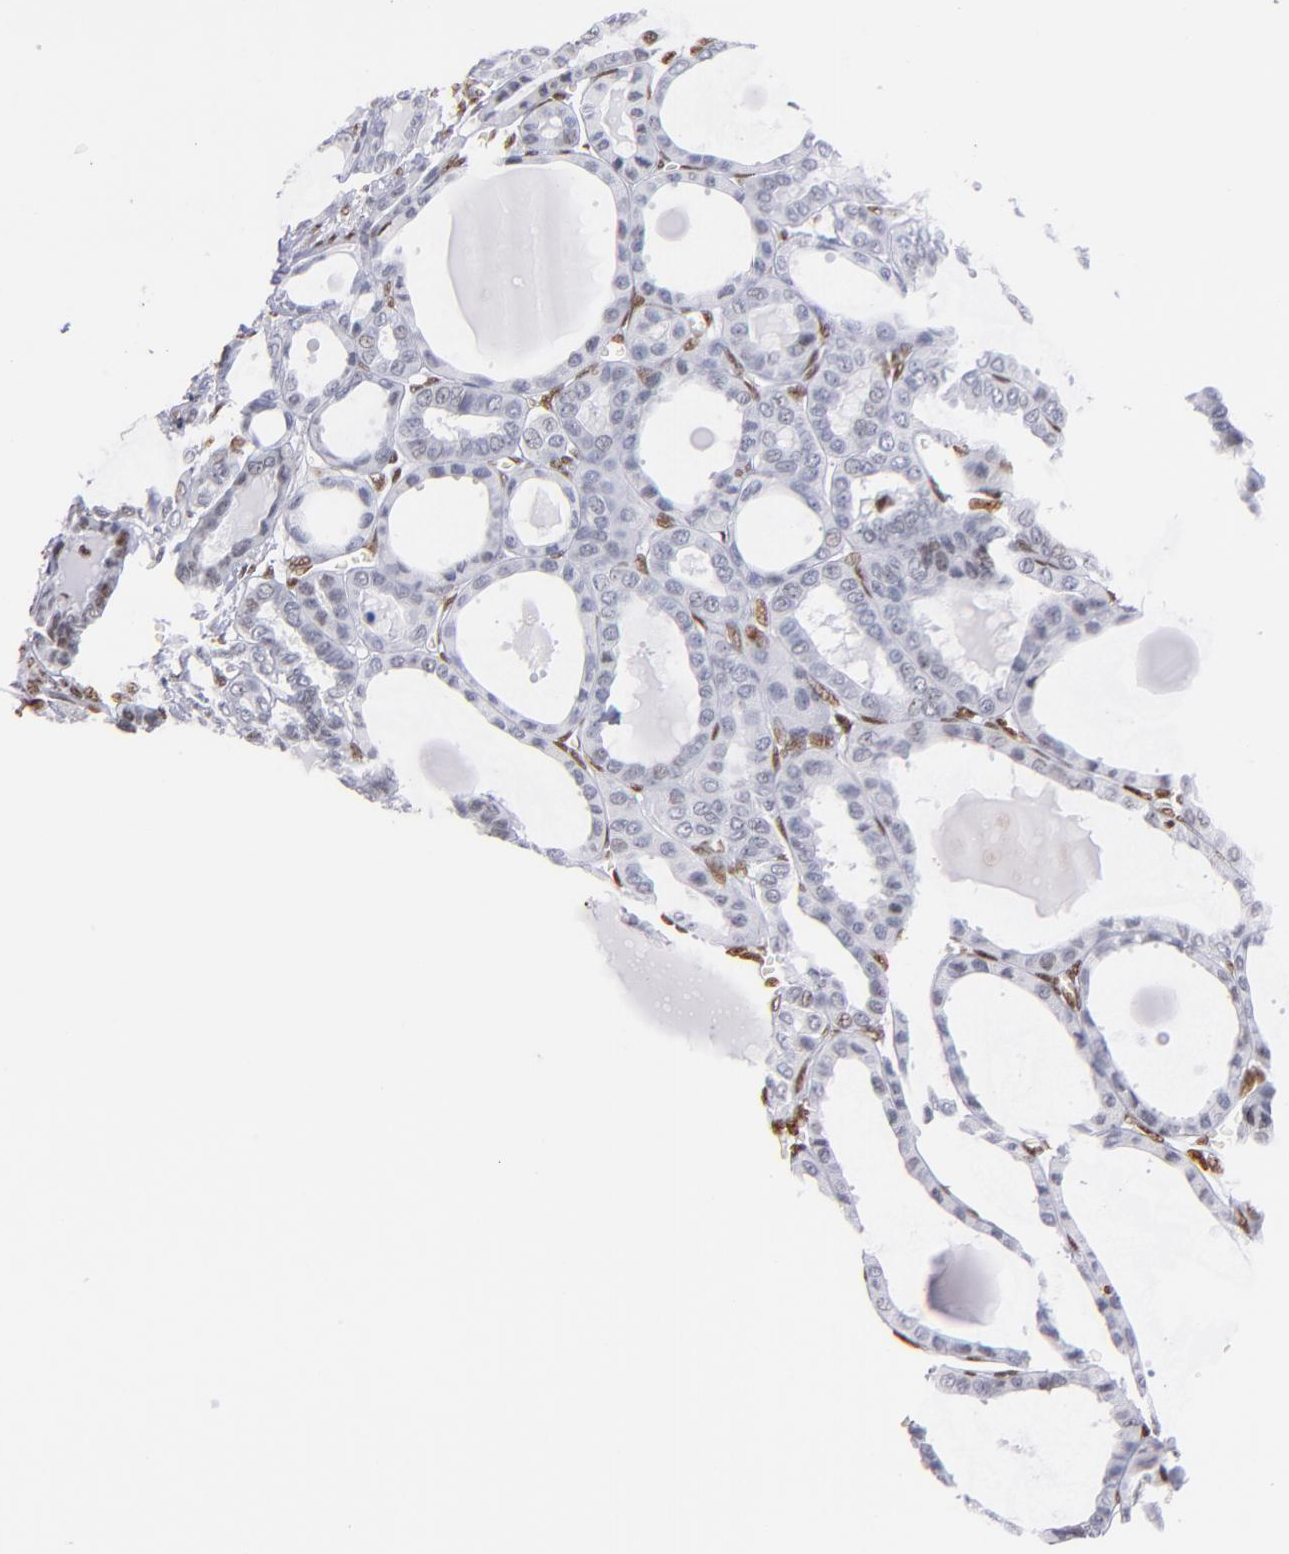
{"staining": {"intensity": "negative", "quantity": "none", "location": "none"}, "tissue": "thyroid cancer", "cell_type": "Tumor cells", "image_type": "cancer", "snomed": [{"axis": "morphology", "description": "Carcinoma, NOS"}, {"axis": "topography", "description": "Thyroid gland"}], "caption": "A photomicrograph of thyroid cancer stained for a protein shows no brown staining in tumor cells. The staining is performed using DAB (3,3'-diaminobenzidine) brown chromogen with nuclei counter-stained in using hematoxylin.", "gene": "IFI16", "patient": {"sex": "female", "age": 91}}